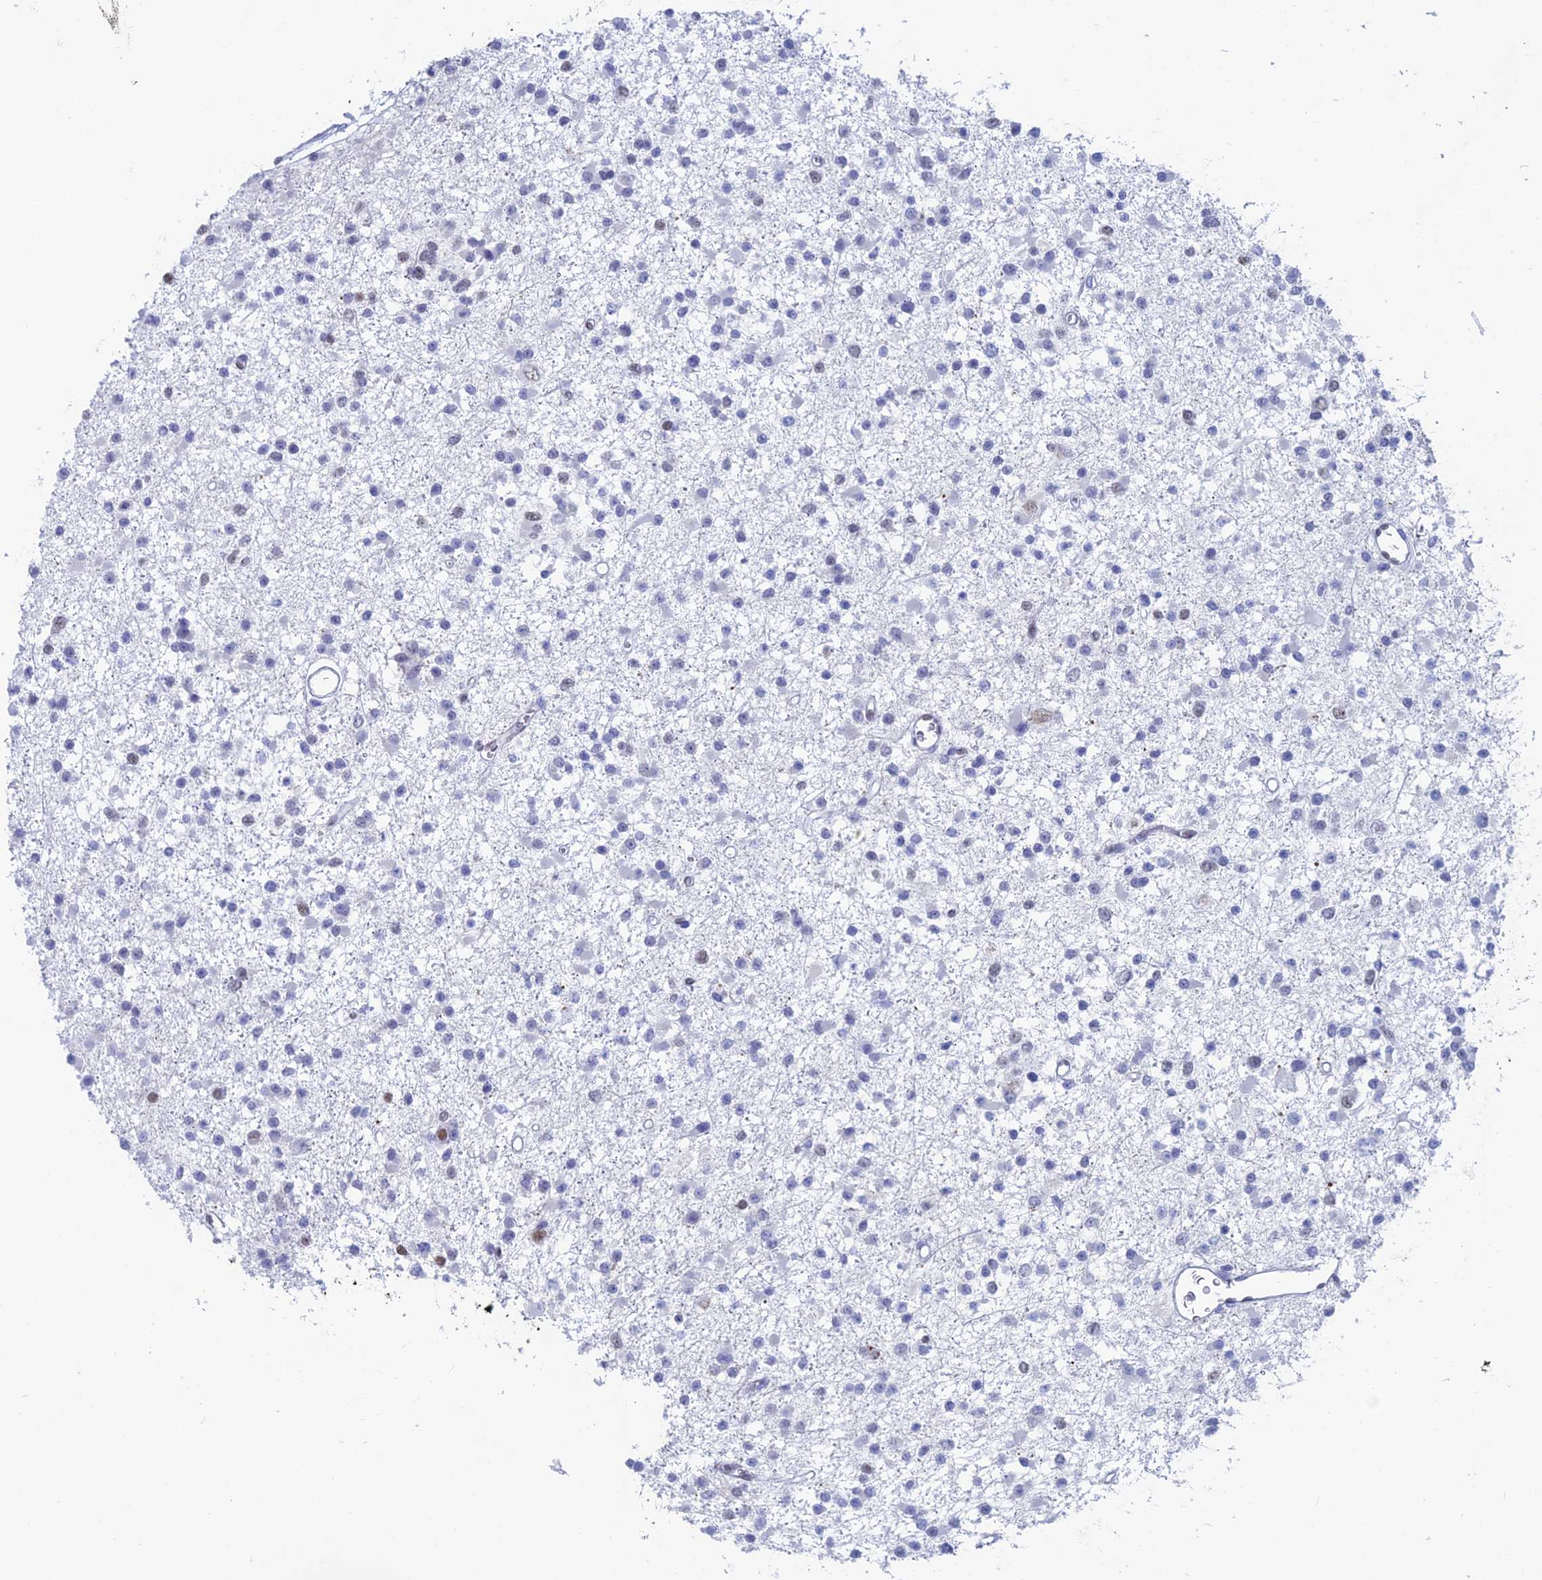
{"staining": {"intensity": "negative", "quantity": "none", "location": "none"}, "tissue": "glioma", "cell_type": "Tumor cells", "image_type": "cancer", "snomed": [{"axis": "morphology", "description": "Glioma, malignant, Low grade"}, {"axis": "topography", "description": "Brain"}], "caption": "The immunohistochemistry photomicrograph has no significant staining in tumor cells of glioma tissue. (DAB immunohistochemistry (IHC), high magnification).", "gene": "NOL4L", "patient": {"sex": "female", "age": 22}}